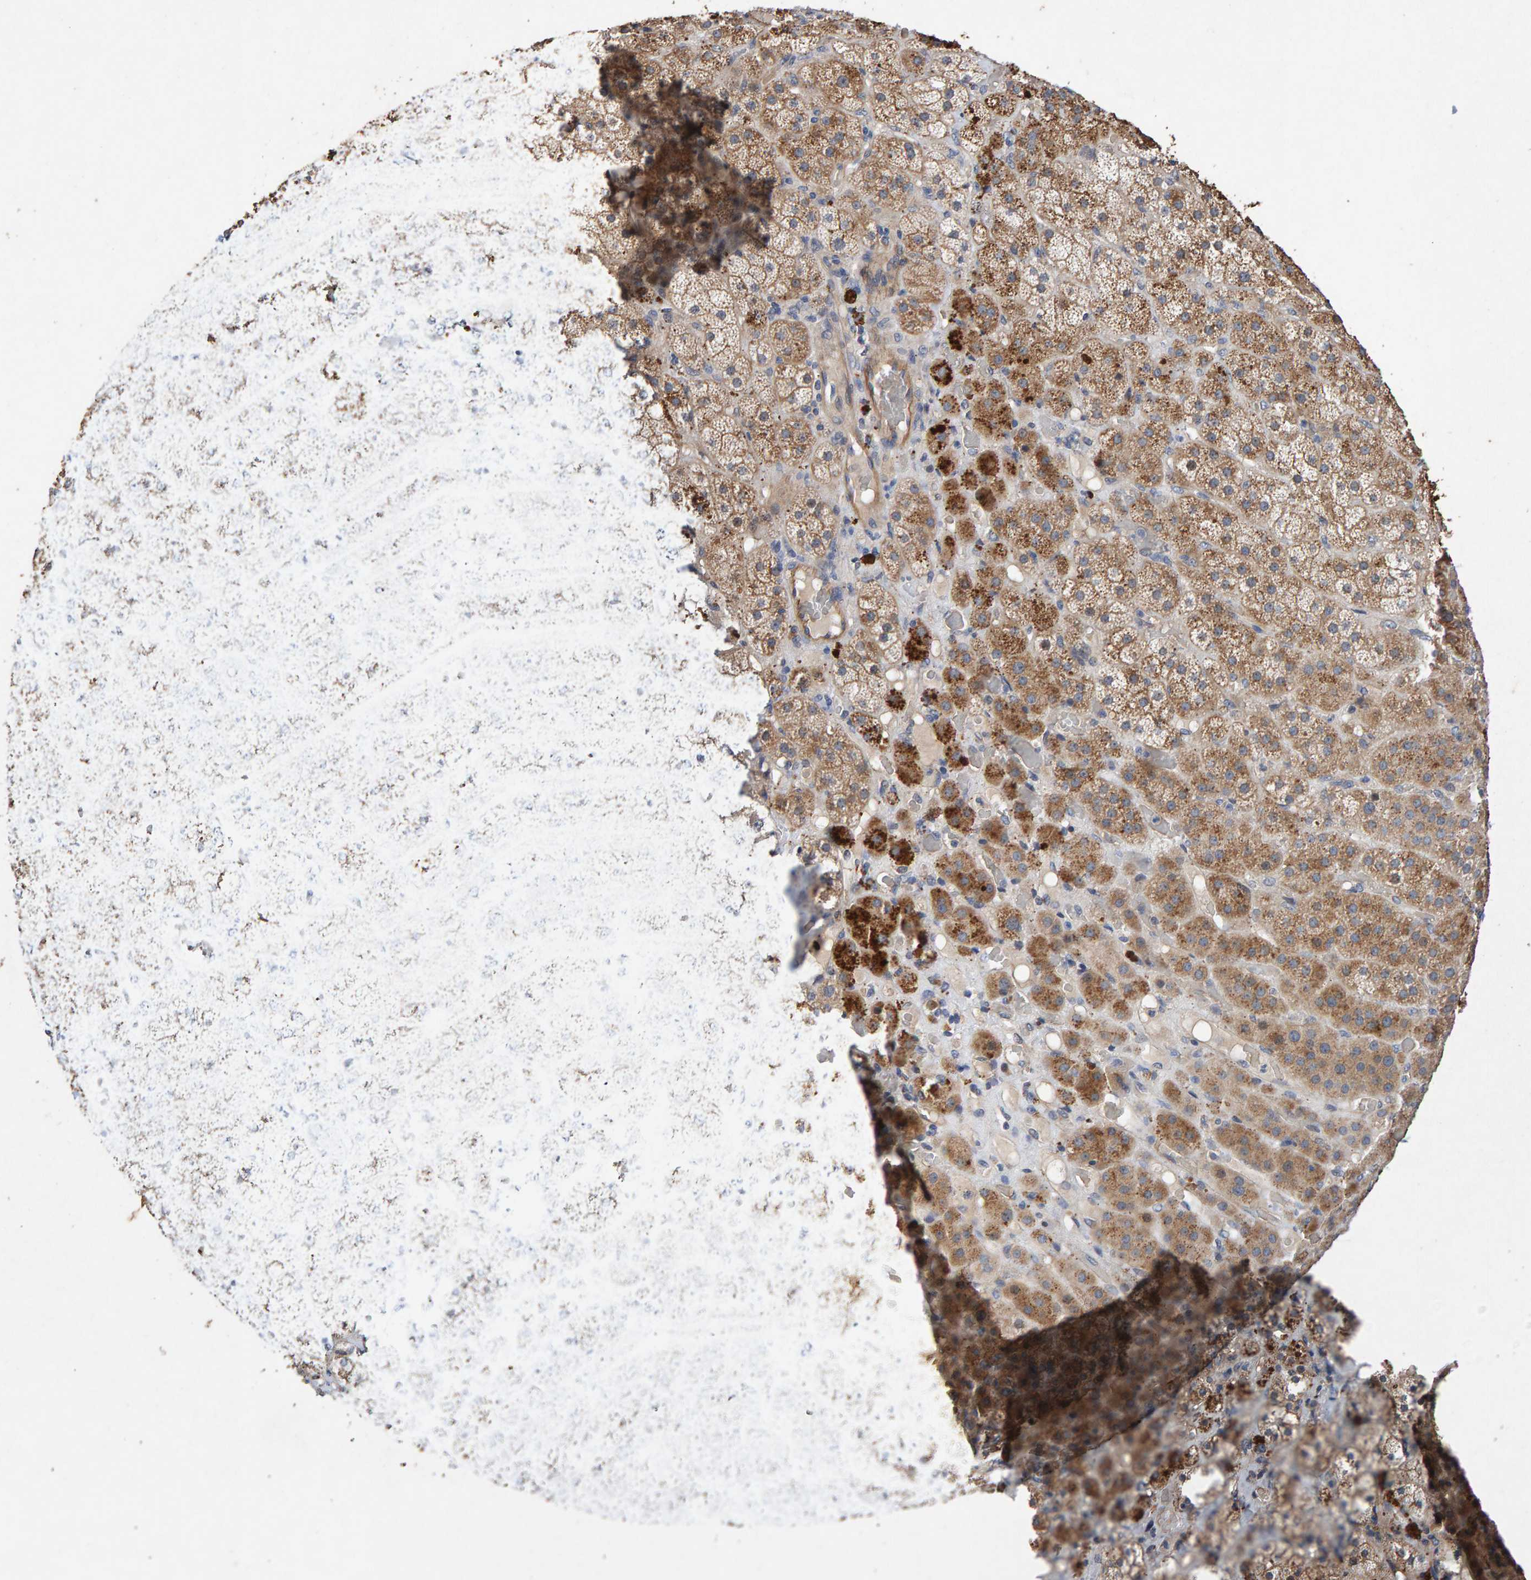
{"staining": {"intensity": "moderate", "quantity": ">75%", "location": "cytoplasmic/membranous"}, "tissue": "adrenal gland", "cell_type": "Glandular cells", "image_type": "normal", "snomed": [{"axis": "morphology", "description": "Normal tissue, NOS"}, {"axis": "topography", "description": "Adrenal gland"}], "caption": "Immunohistochemistry (IHC) staining of normal adrenal gland, which demonstrates medium levels of moderate cytoplasmic/membranous positivity in approximately >75% of glandular cells indicating moderate cytoplasmic/membranous protein expression. The staining was performed using DAB (brown) for protein detection and nuclei were counterstained in hematoxylin (blue).", "gene": "EFR3A", "patient": {"sex": "male", "age": 57}}